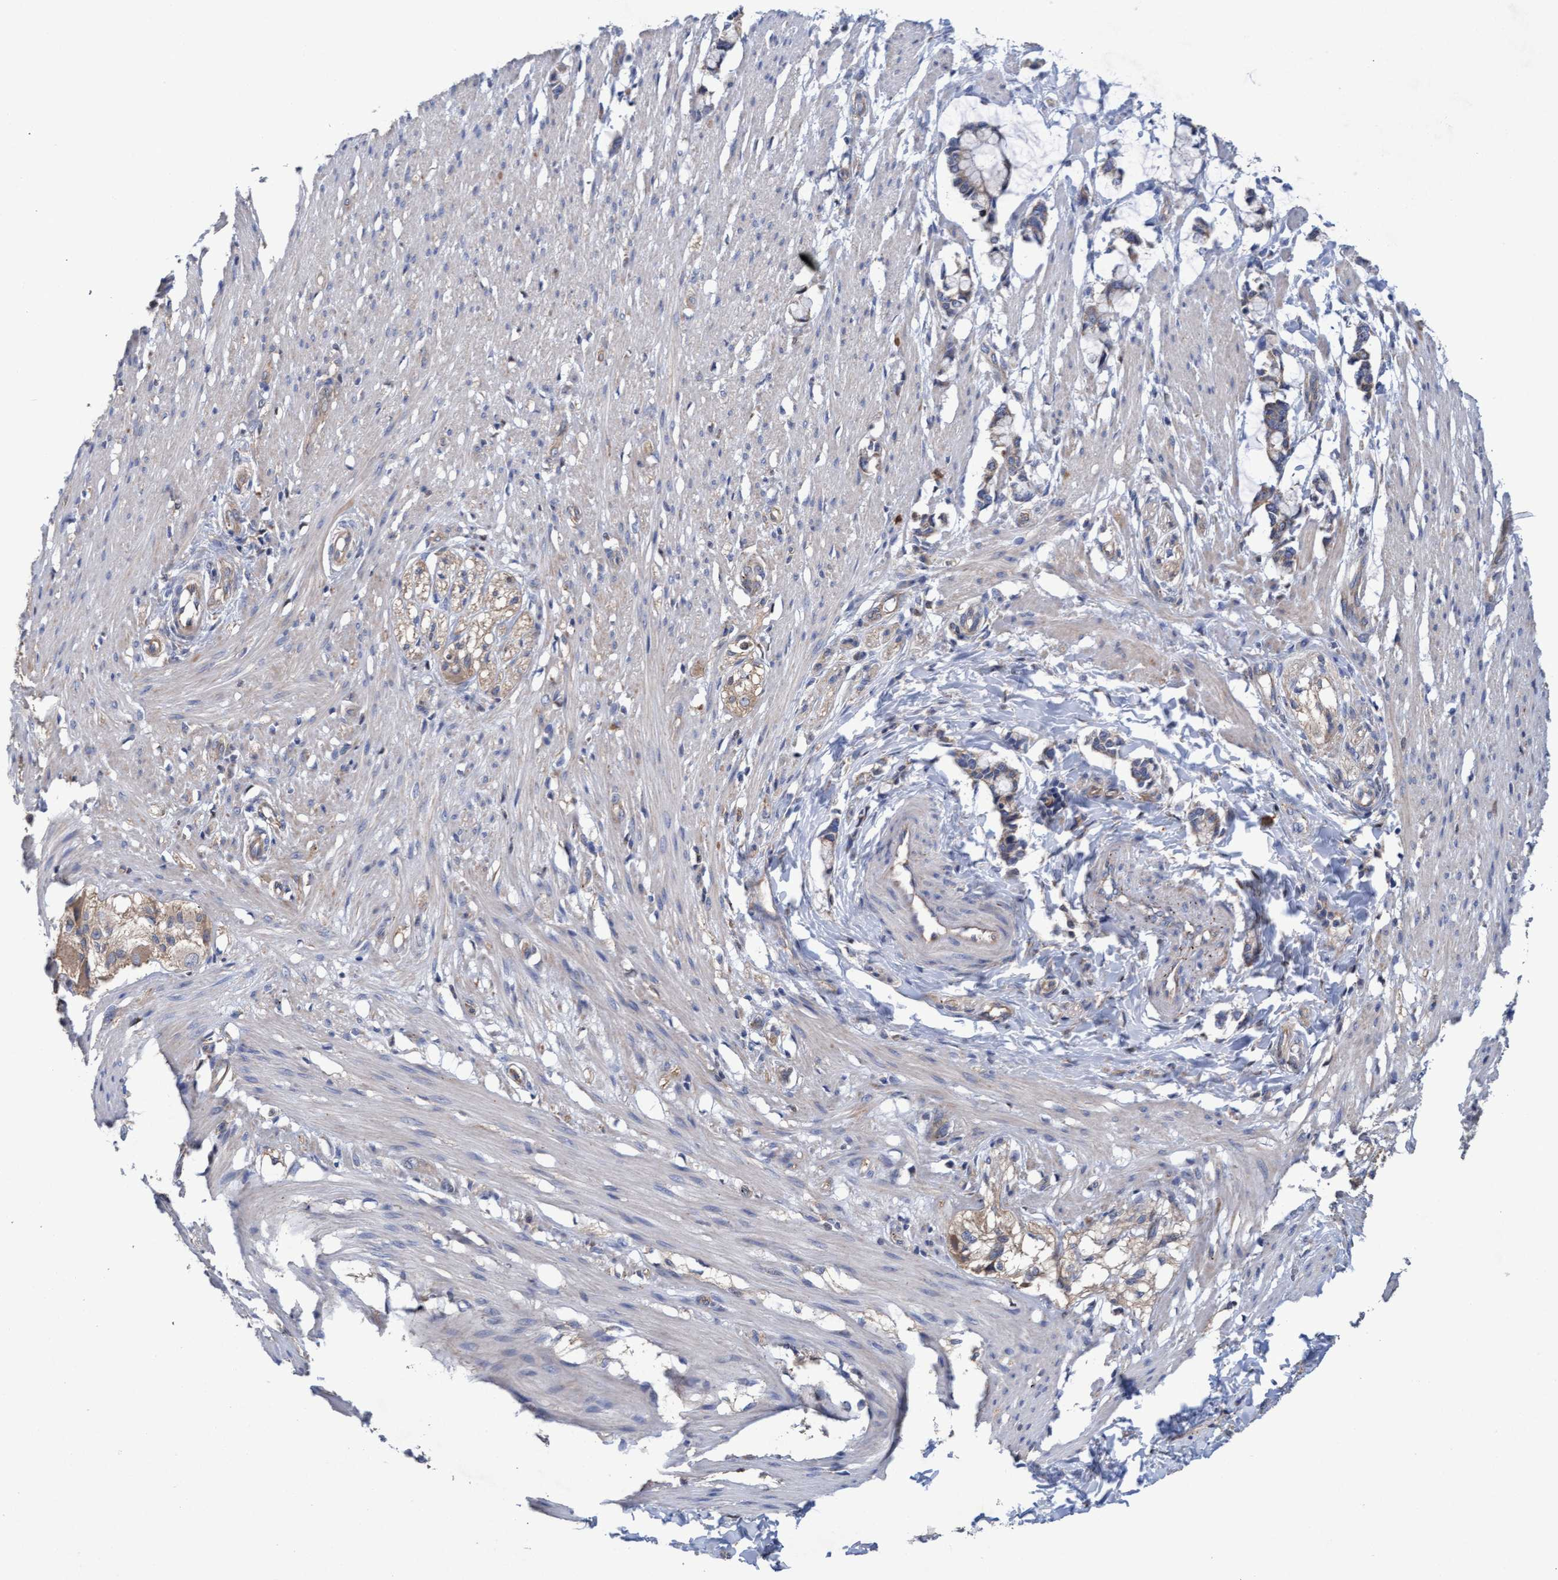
{"staining": {"intensity": "weak", "quantity": "25%-75%", "location": "cytoplasmic/membranous"}, "tissue": "smooth muscle", "cell_type": "Smooth muscle cells", "image_type": "normal", "snomed": [{"axis": "morphology", "description": "Normal tissue, NOS"}, {"axis": "topography", "description": "Joint tissue"}], "caption": "Immunohistochemistry (IHC) of unremarkable human smooth muscle demonstrates low levels of weak cytoplasmic/membranous staining in approximately 25%-75% of smooth muscle cells. (brown staining indicates protein expression, while blue staining denotes nuclei).", "gene": "MRPL38", "patient": {"sex": "female", "age": 20}}